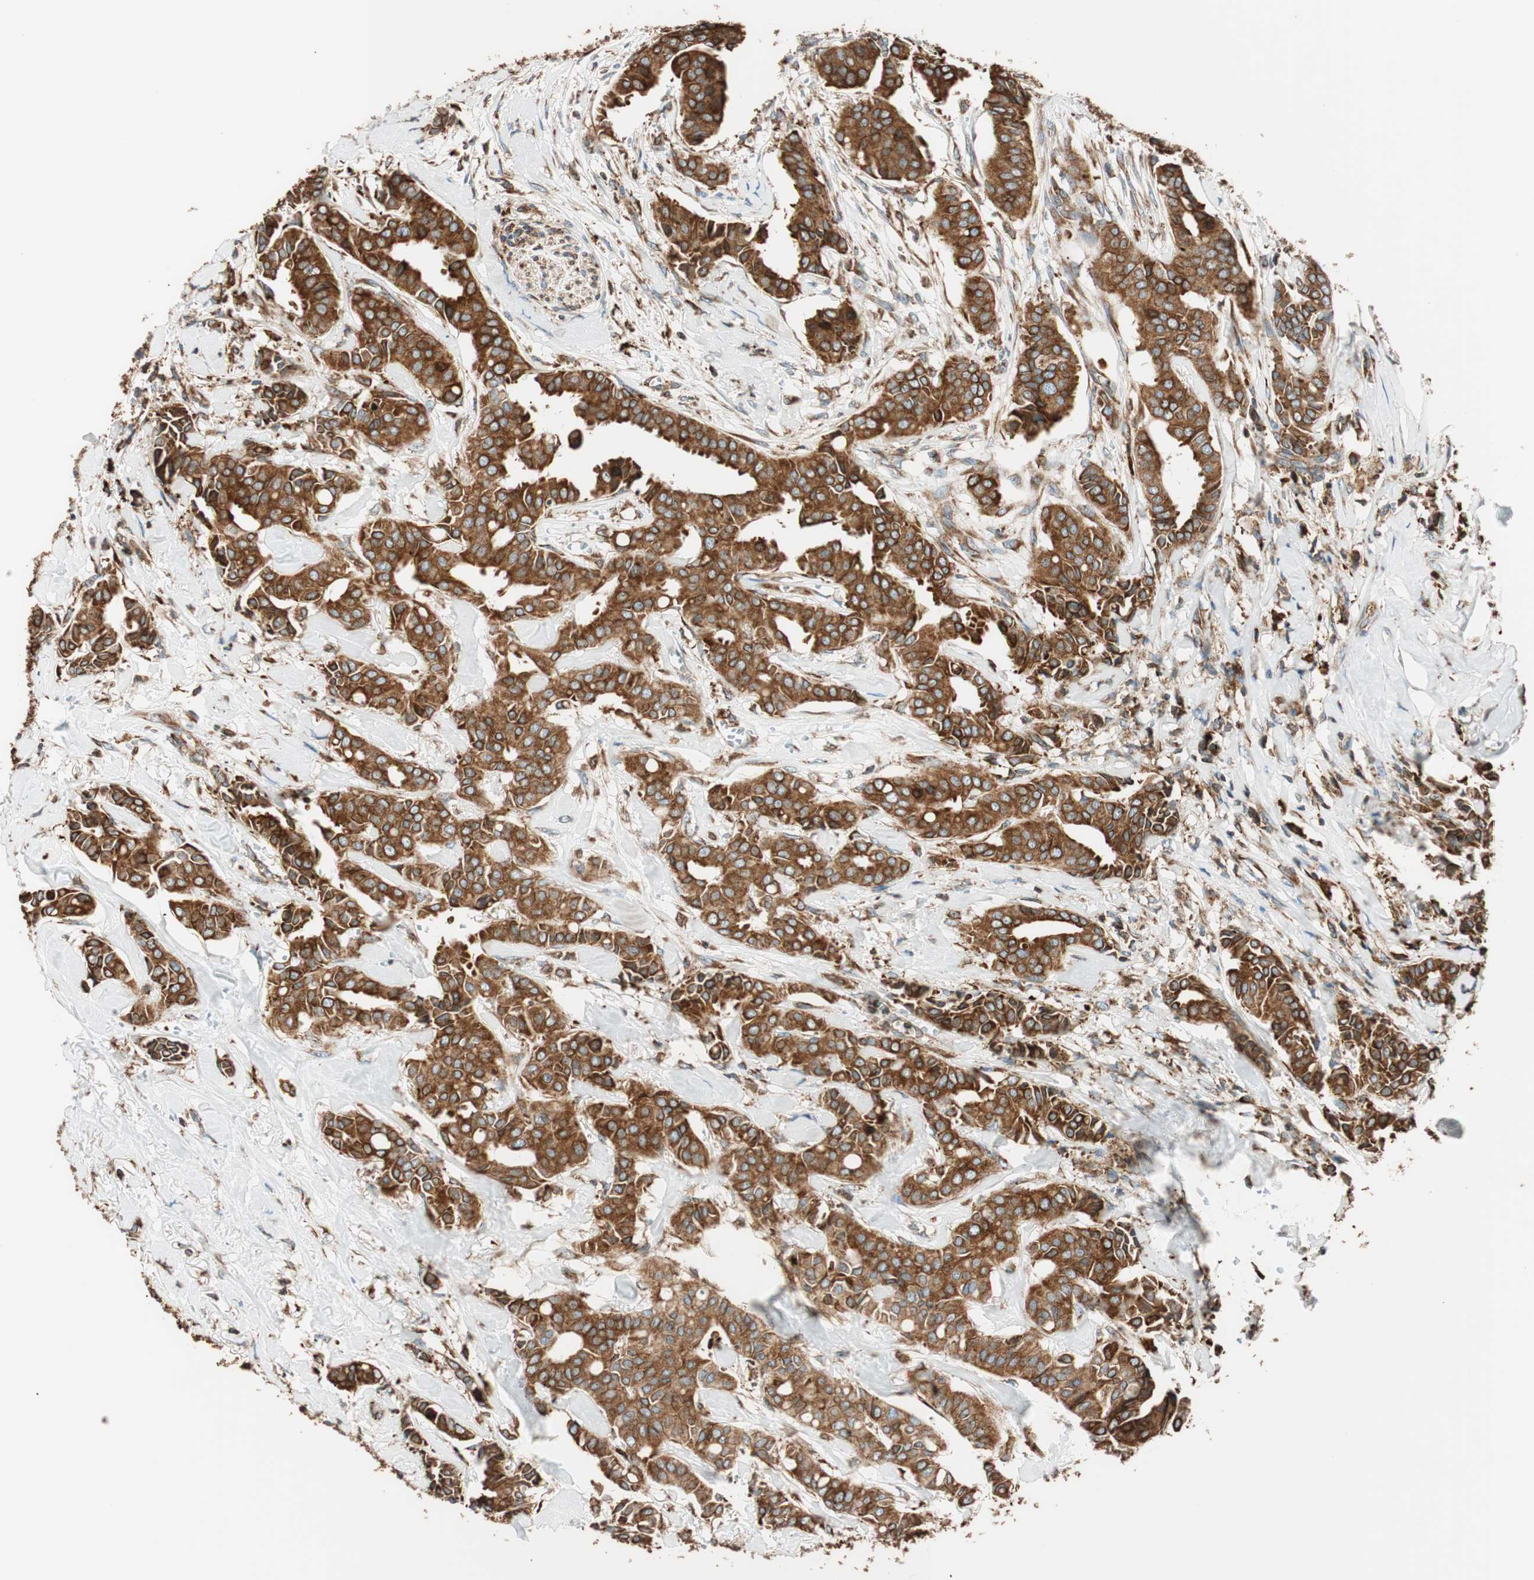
{"staining": {"intensity": "strong", "quantity": ">75%", "location": "cytoplasmic/membranous"}, "tissue": "head and neck cancer", "cell_type": "Tumor cells", "image_type": "cancer", "snomed": [{"axis": "morphology", "description": "Adenocarcinoma, NOS"}, {"axis": "topography", "description": "Salivary gland"}, {"axis": "topography", "description": "Head-Neck"}], "caption": "Immunohistochemistry of adenocarcinoma (head and neck) shows high levels of strong cytoplasmic/membranous expression in approximately >75% of tumor cells.", "gene": "PRKCSH", "patient": {"sex": "female", "age": 59}}